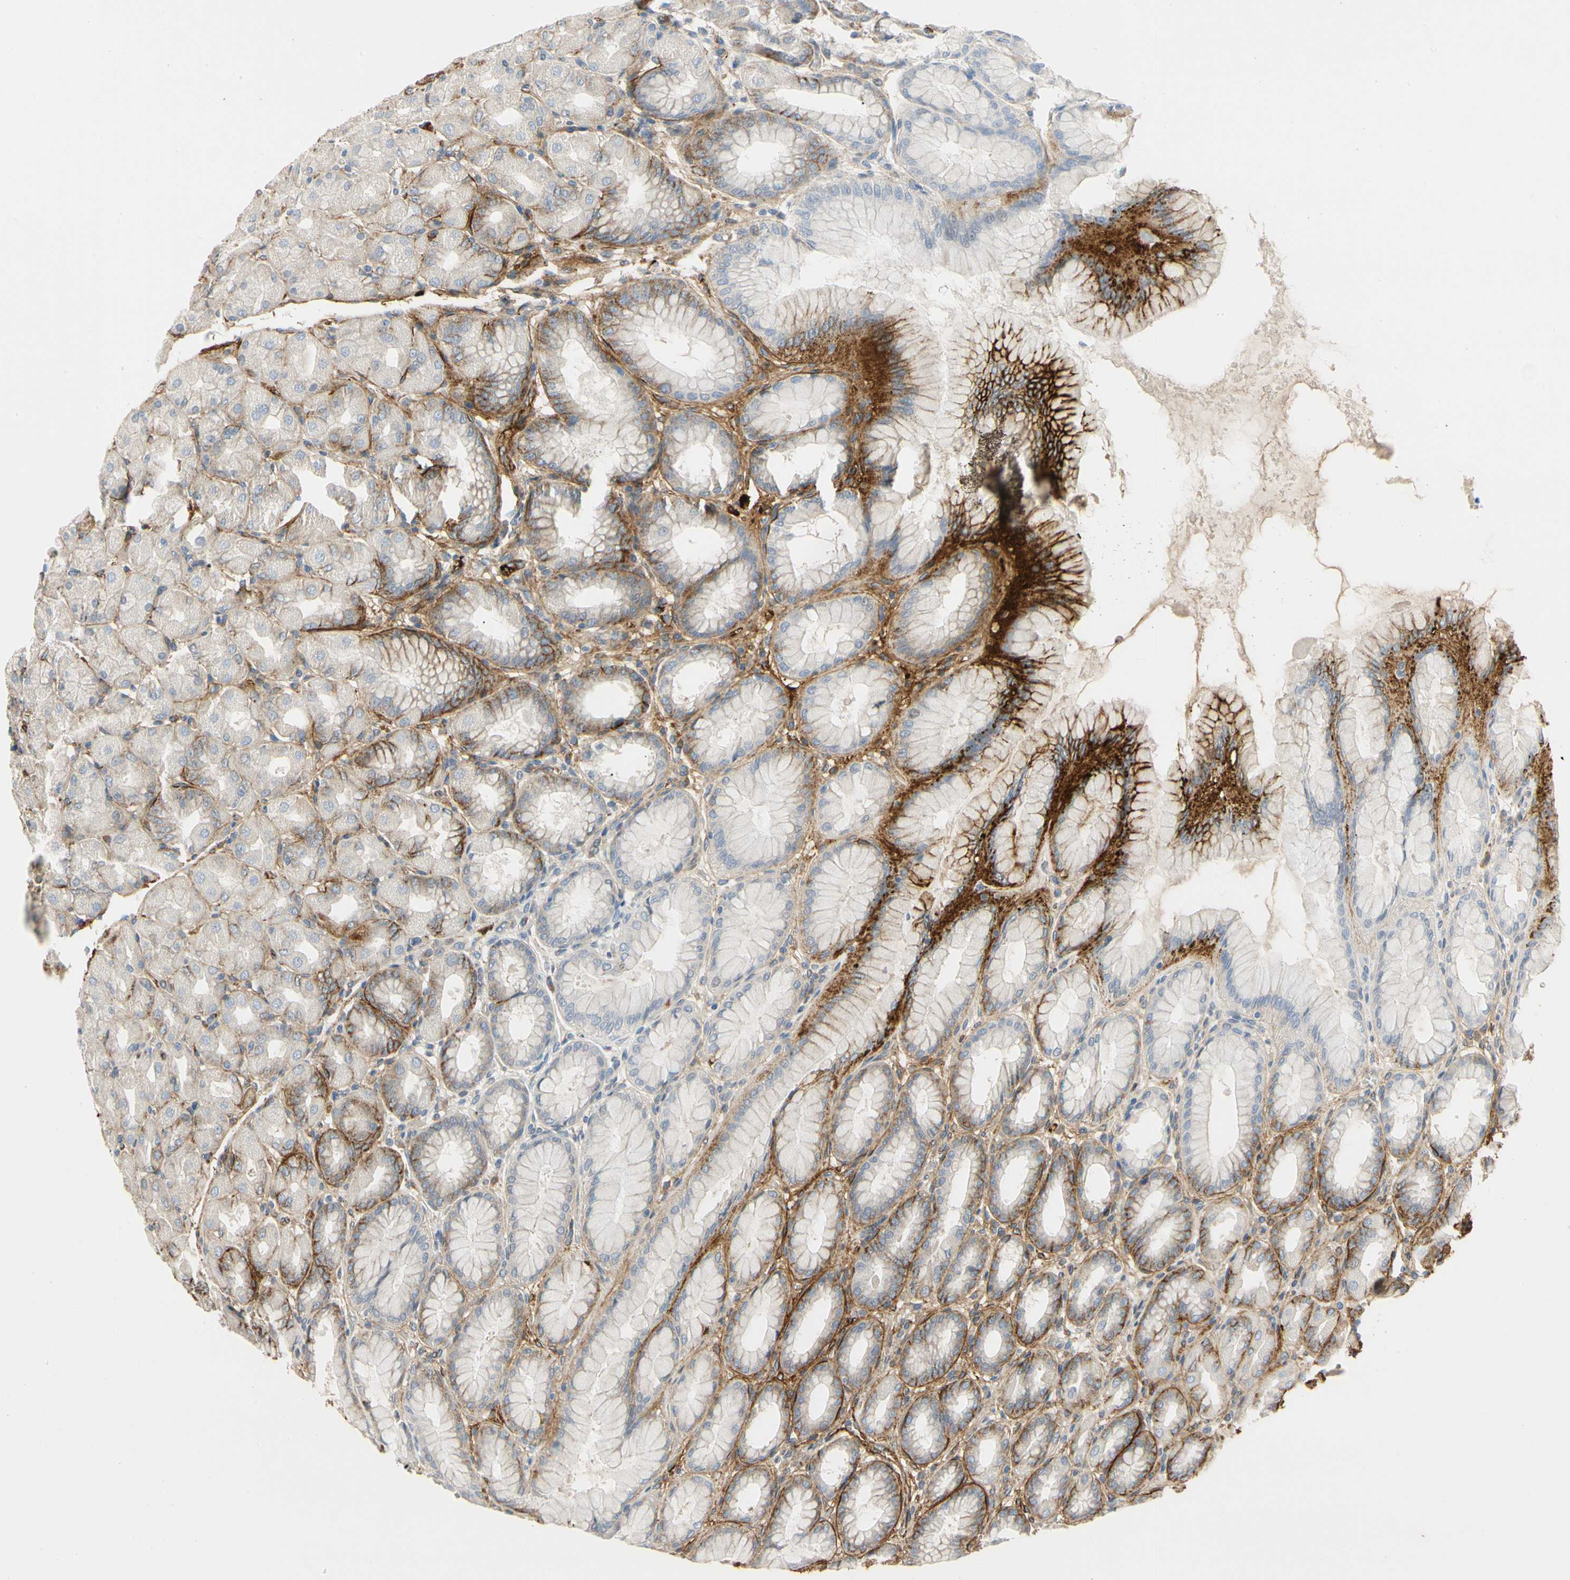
{"staining": {"intensity": "strong", "quantity": "<25%", "location": "cytoplasmic/membranous"}, "tissue": "stomach", "cell_type": "Glandular cells", "image_type": "normal", "snomed": [{"axis": "morphology", "description": "Normal tissue, NOS"}, {"axis": "topography", "description": "Stomach, upper"}], "caption": "A brown stain labels strong cytoplasmic/membranous expression of a protein in glandular cells of unremarkable stomach.", "gene": "FGB", "patient": {"sex": "female", "age": 56}}